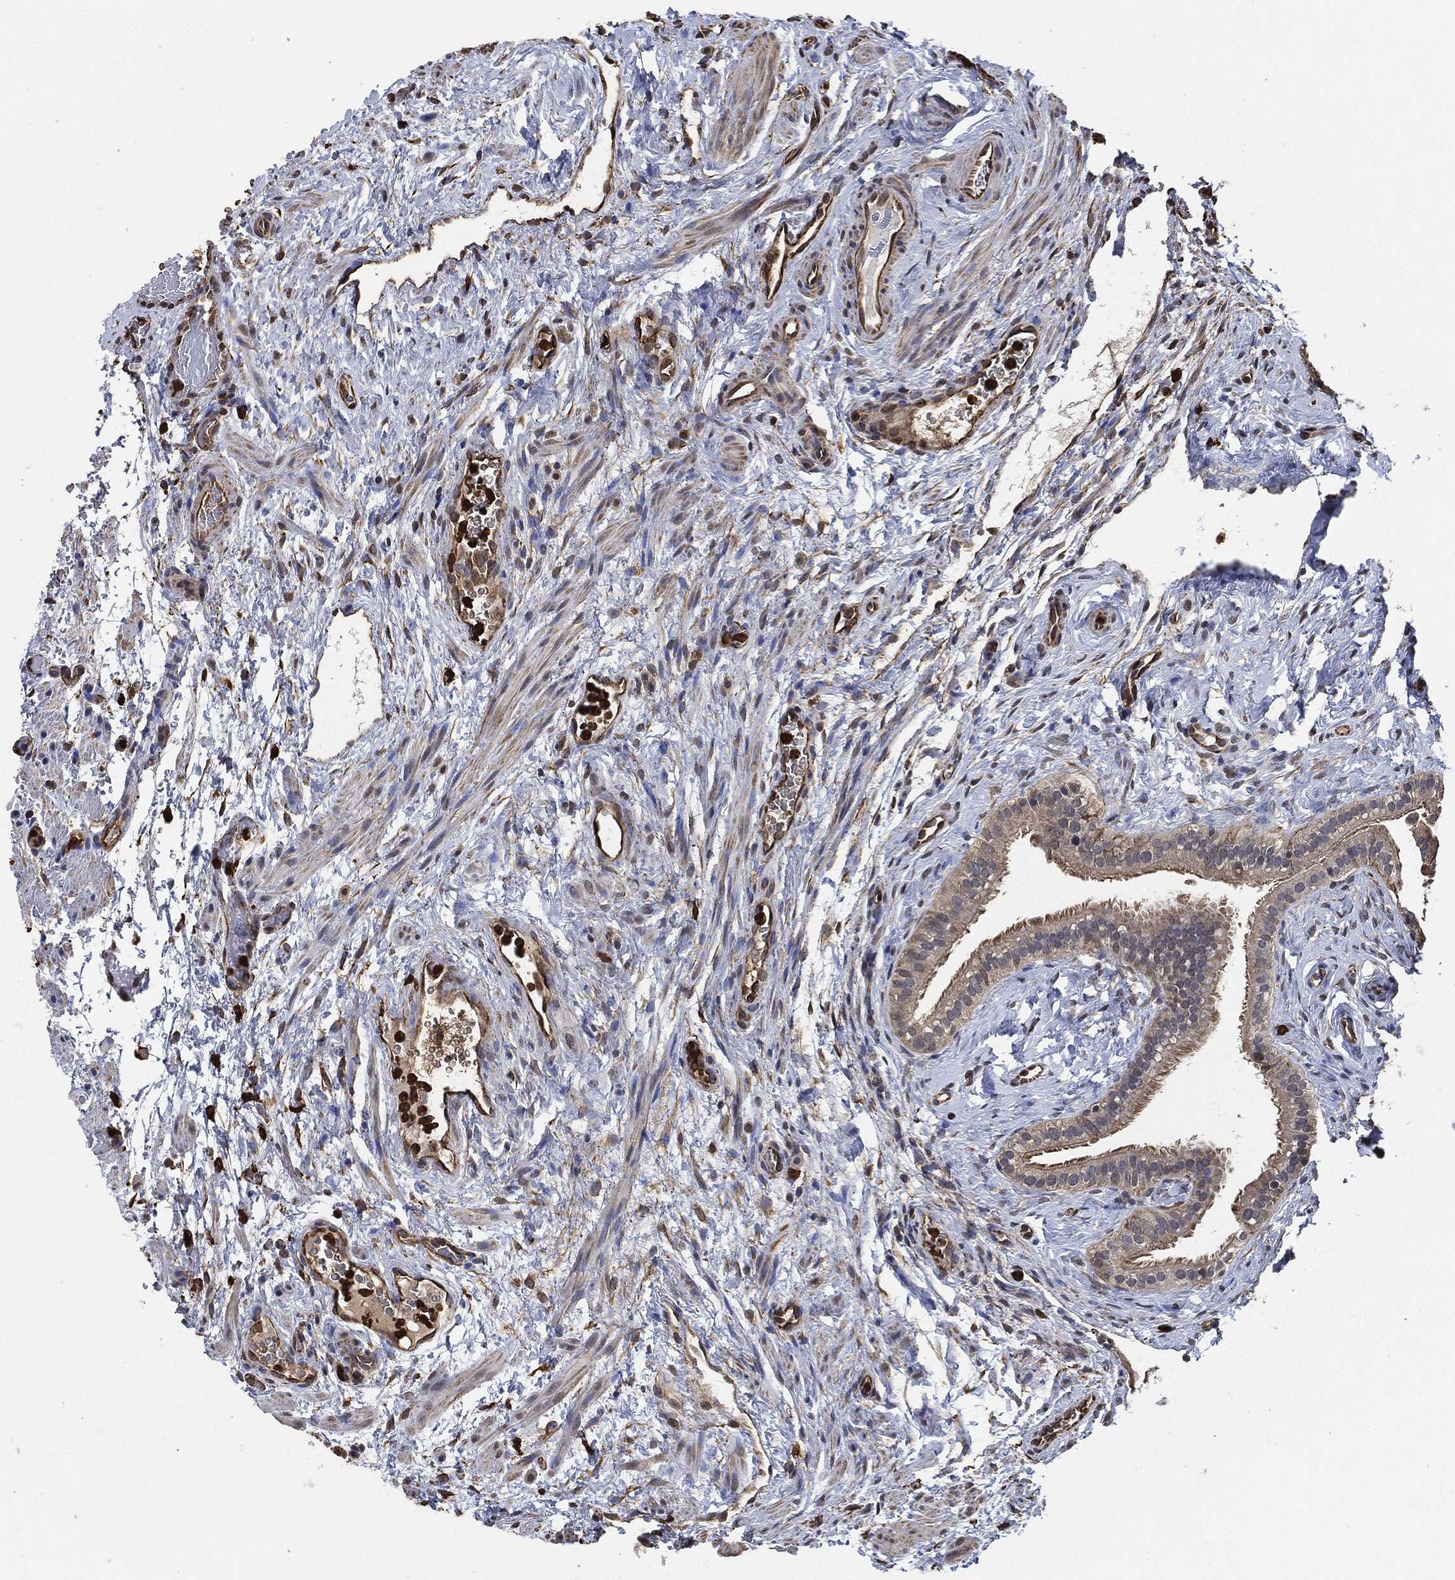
{"staining": {"intensity": "weak", "quantity": "25%-75%", "location": "cytoplasmic/membranous"}, "tissue": "fallopian tube", "cell_type": "Glandular cells", "image_type": "normal", "snomed": [{"axis": "morphology", "description": "Normal tissue, NOS"}, {"axis": "topography", "description": "Fallopian tube"}], "caption": "The micrograph exhibits a brown stain indicating the presence of a protein in the cytoplasmic/membranous of glandular cells in fallopian tube.", "gene": "S100A9", "patient": {"sex": "female", "age": 41}}